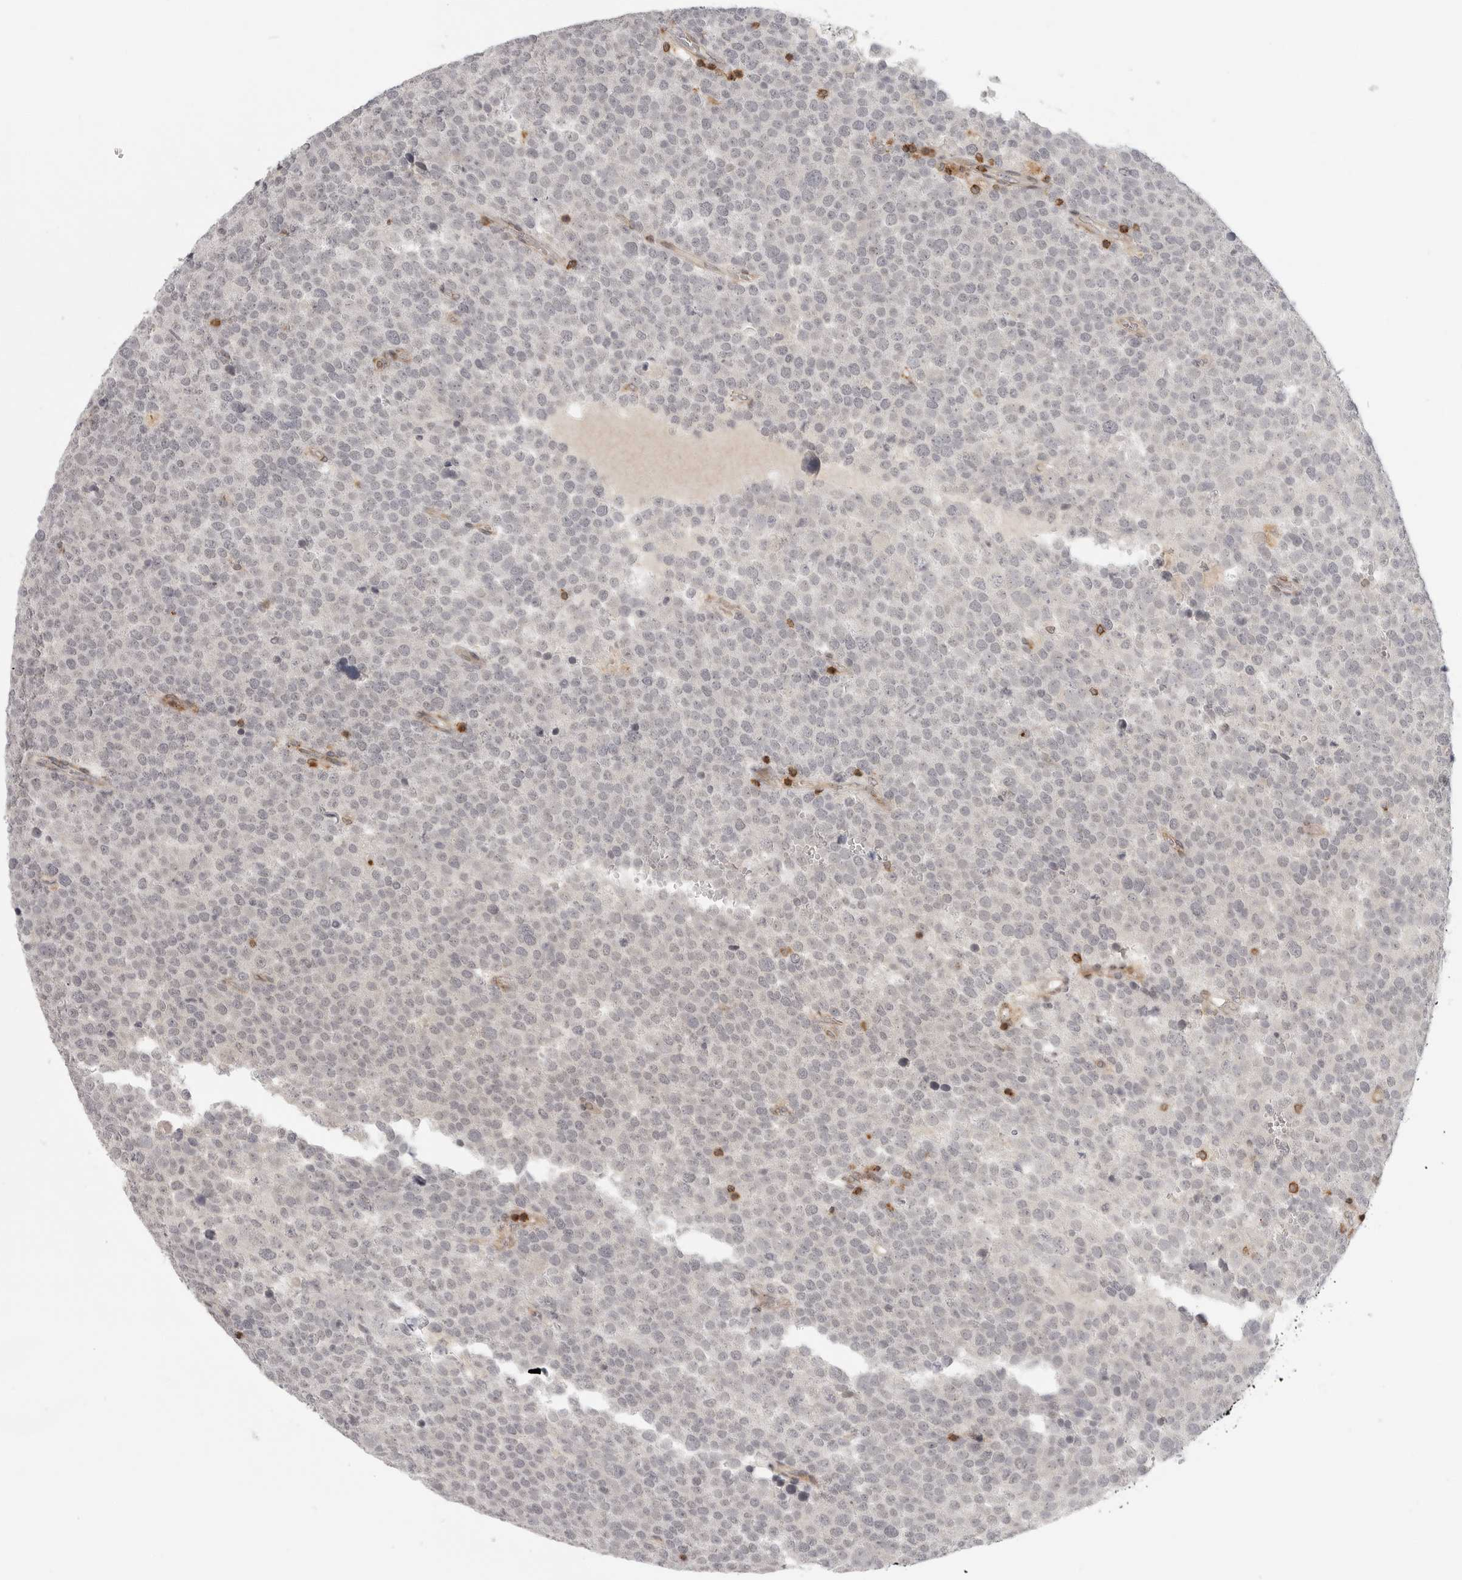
{"staining": {"intensity": "negative", "quantity": "none", "location": "none"}, "tissue": "testis cancer", "cell_type": "Tumor cells", "image_type": "cancer", "snomed": [{"axis": "morphology", "description": "Seminoma, NOS"}, {"axis": "topography", "description": "Testis"}], "caption": "Testis cancer was stained to show a protein in brown. There is no significant positivity in tumor cells.", "gene": "SH3KBP1", "patient": {"sex": "male", "age": 71}}